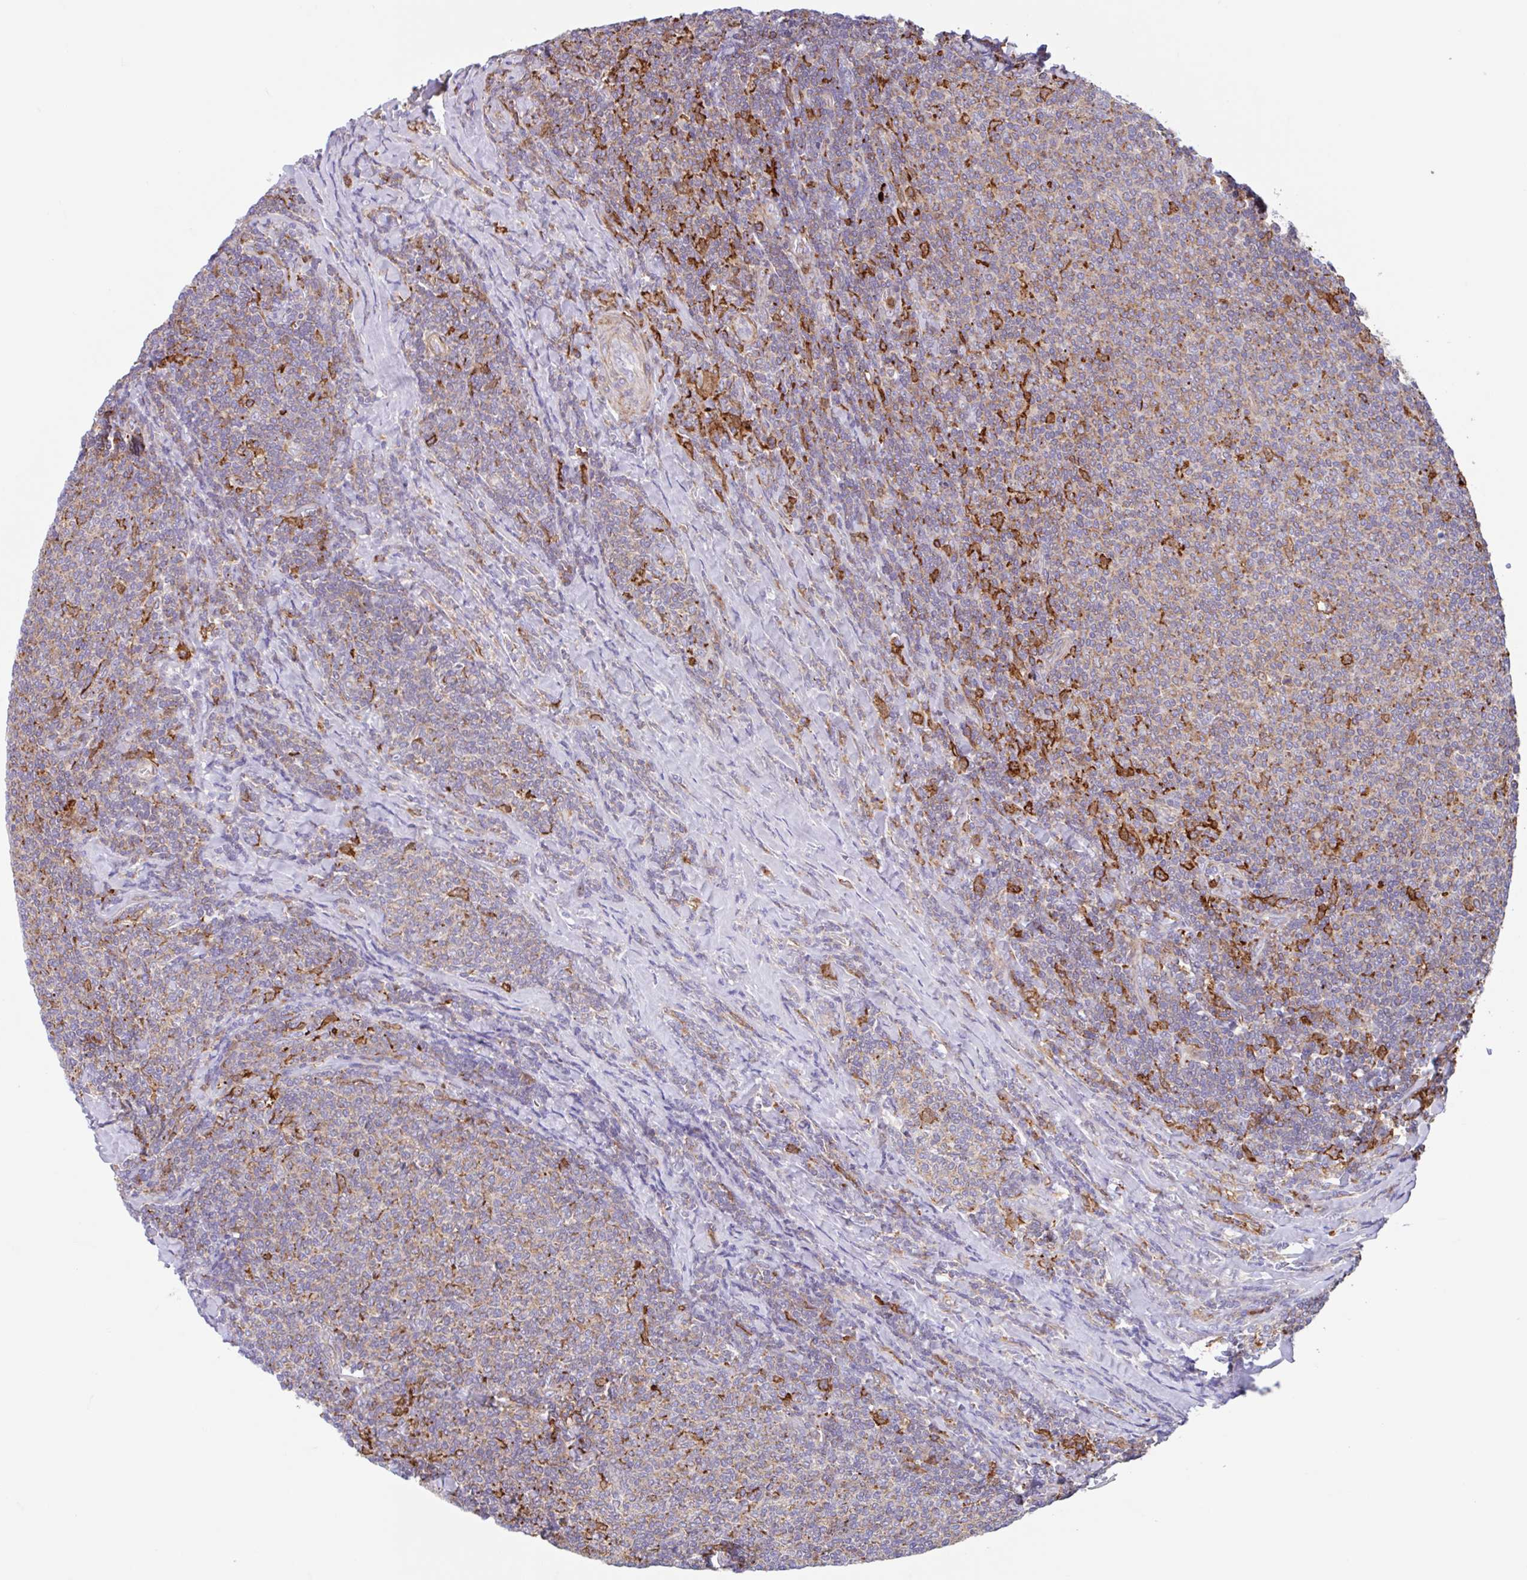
{"staining": {"intensity": "weak", "quantity": ">75%", "location": "cytoplasmic/membranous"}, "tissue": "lymphoma", "cell_type": "Tumor cells", "image_type": "cancer", "snomed": [{"axis": "morphology", "description": "Malignant lymphoma, non-Hodgkin's type, Low grade"}, {"axis": "topography", "description": "Lymph node"}], "caption": "Immunohistochemistry (IHC) of human lymphoma reveals low levels of weak cytoplasmic/membranous expression in approximately >75% of tumor cells.", "gene": "EFHD1", "patient": {"sex": "male", "age": 52}}